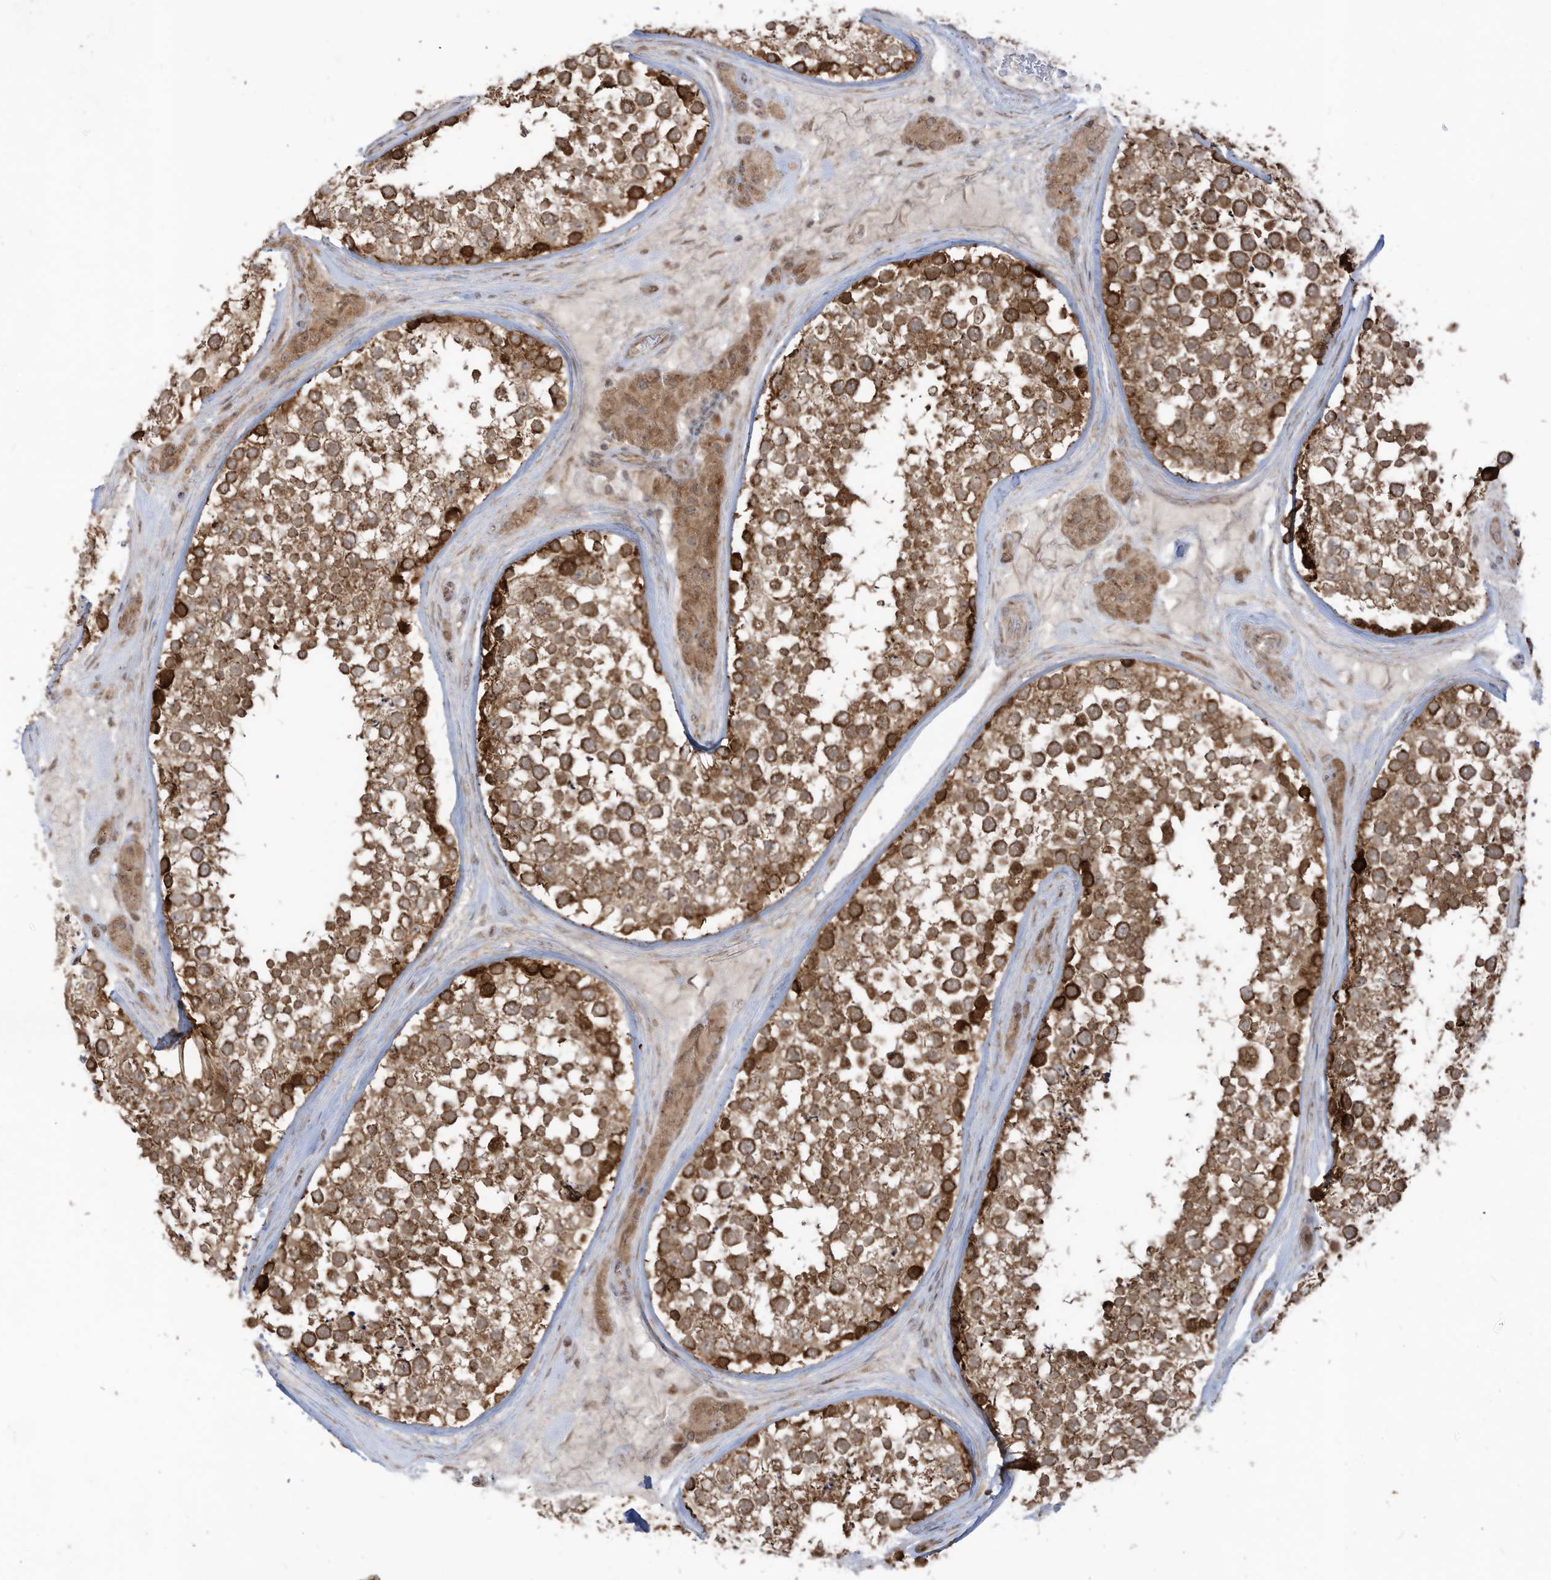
{"staining": {"intensity": "strong", "quantity": ">75%", "location": "cytoplasmic/membranous"}, "tissue": "testis", "cell_type": "Cells in seminiferous ducts", "image_type": "normal", "snomed": [{"axis": "morphology", "description": "Normal tissue, NOS"}, {"axis": "topography", "description": "Testis"}], "caption": "Cells in seminiferous ducts demonstrate high levels of strong cytoplasmic/membranous expression in approximately >75% of cells in benign testis.", "gene": "TRIM67", "patient": {"sex": "male", "age": 46}}